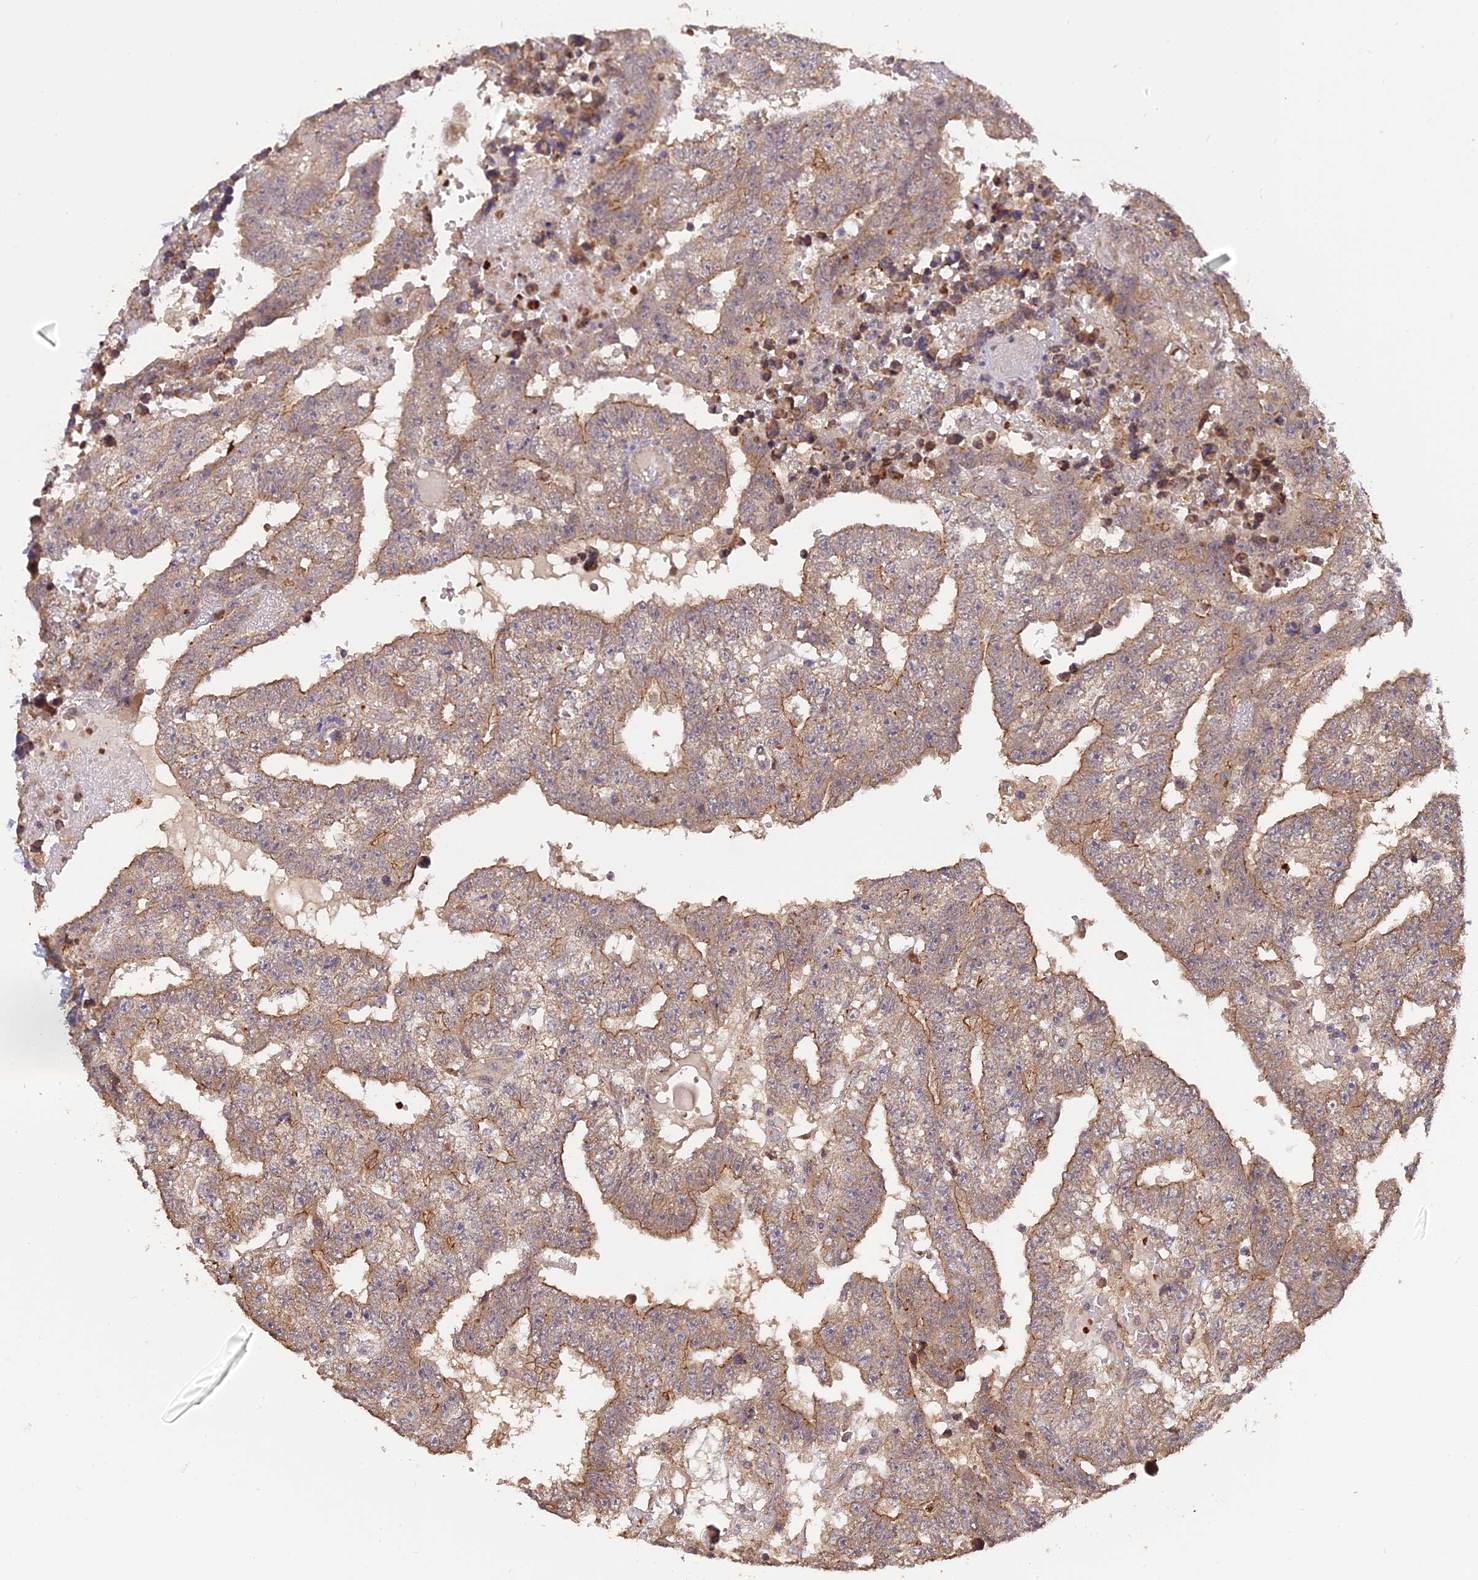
{"staining": {"intensity": "moderate", "quantity": "25%-75%", "location": "cytoplasmic/membranous"}, "tissue": "testis cancer", "cell_type": "Tumor cells", "image_type": "cancer", "snomed": [{"axis": "morphology", "description": "Carcinoma, Embryonal, NOS"}, {"axis": "topography", "description": "Testis"}], "caption": "This image displays IHC staining of human embryonal carcinoma (testis), with medium moderate cytoplasmic/membranous positivity in about 25%-75% of tumor cells.", "gene": "ARHGAP40", "patient": {"sex": "male", "age": 25}}